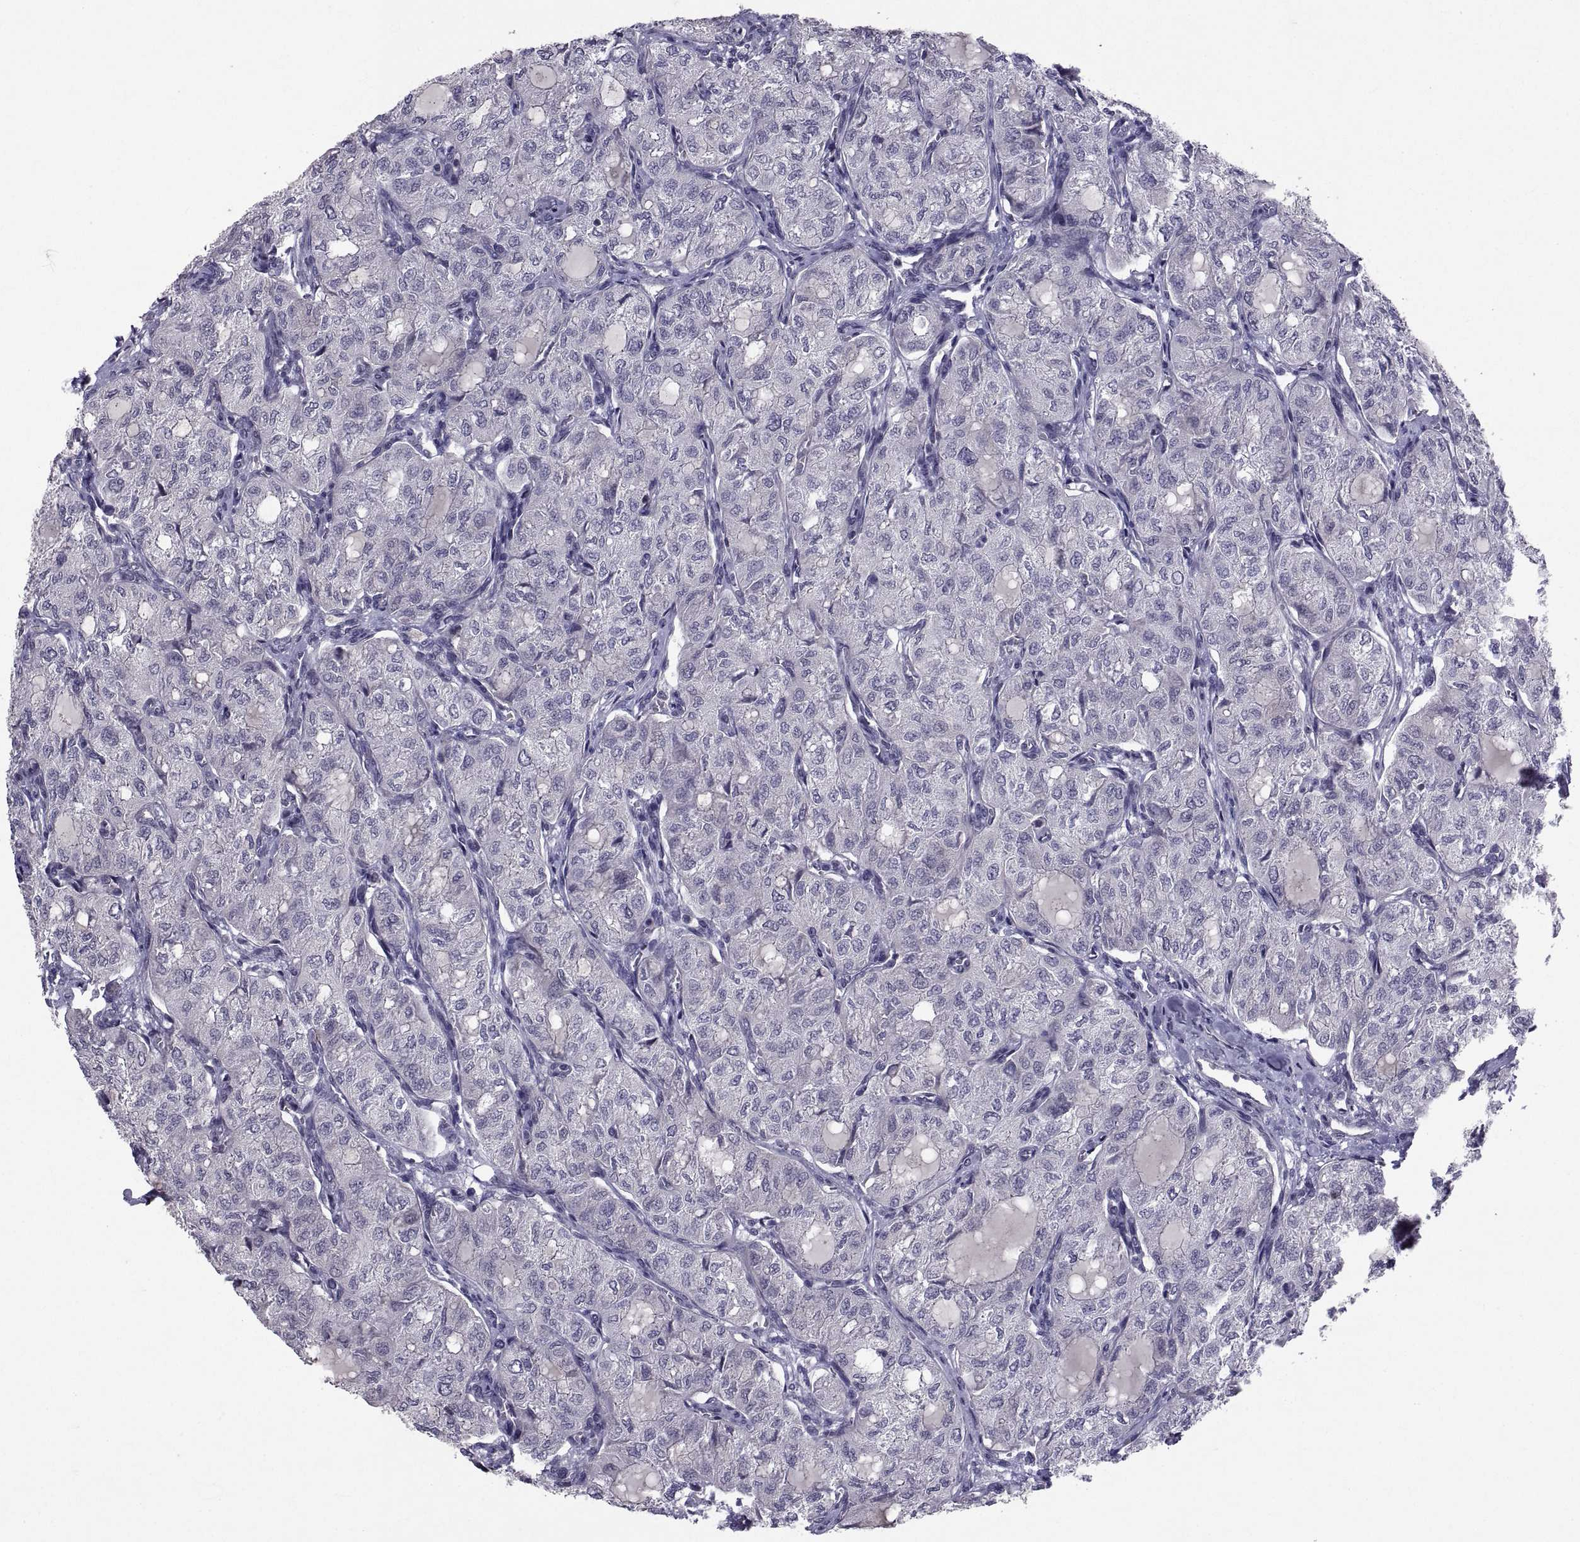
{"staining": {"intensity": "negative", "quantity": "none", "location": "none"}, "tissue": "thyroid cancer", "cell_type": "Tumor cells", "image_type": "cancer", "snomed": [{"axis": "morphology", "description": "Follicular adenoma carcinoma, NOS"}, {"axis": "topography", "description": "Thyroid gland"}], "caption": "A micrograph of thyroid cancer stained for a protein reveals no brown staining in tumor cells. (Brightfield microscopy of DAB immunohistochemistry at high magnification).", "gene": "NPTX2", "patient": {"sex": "male", "age": 75}}